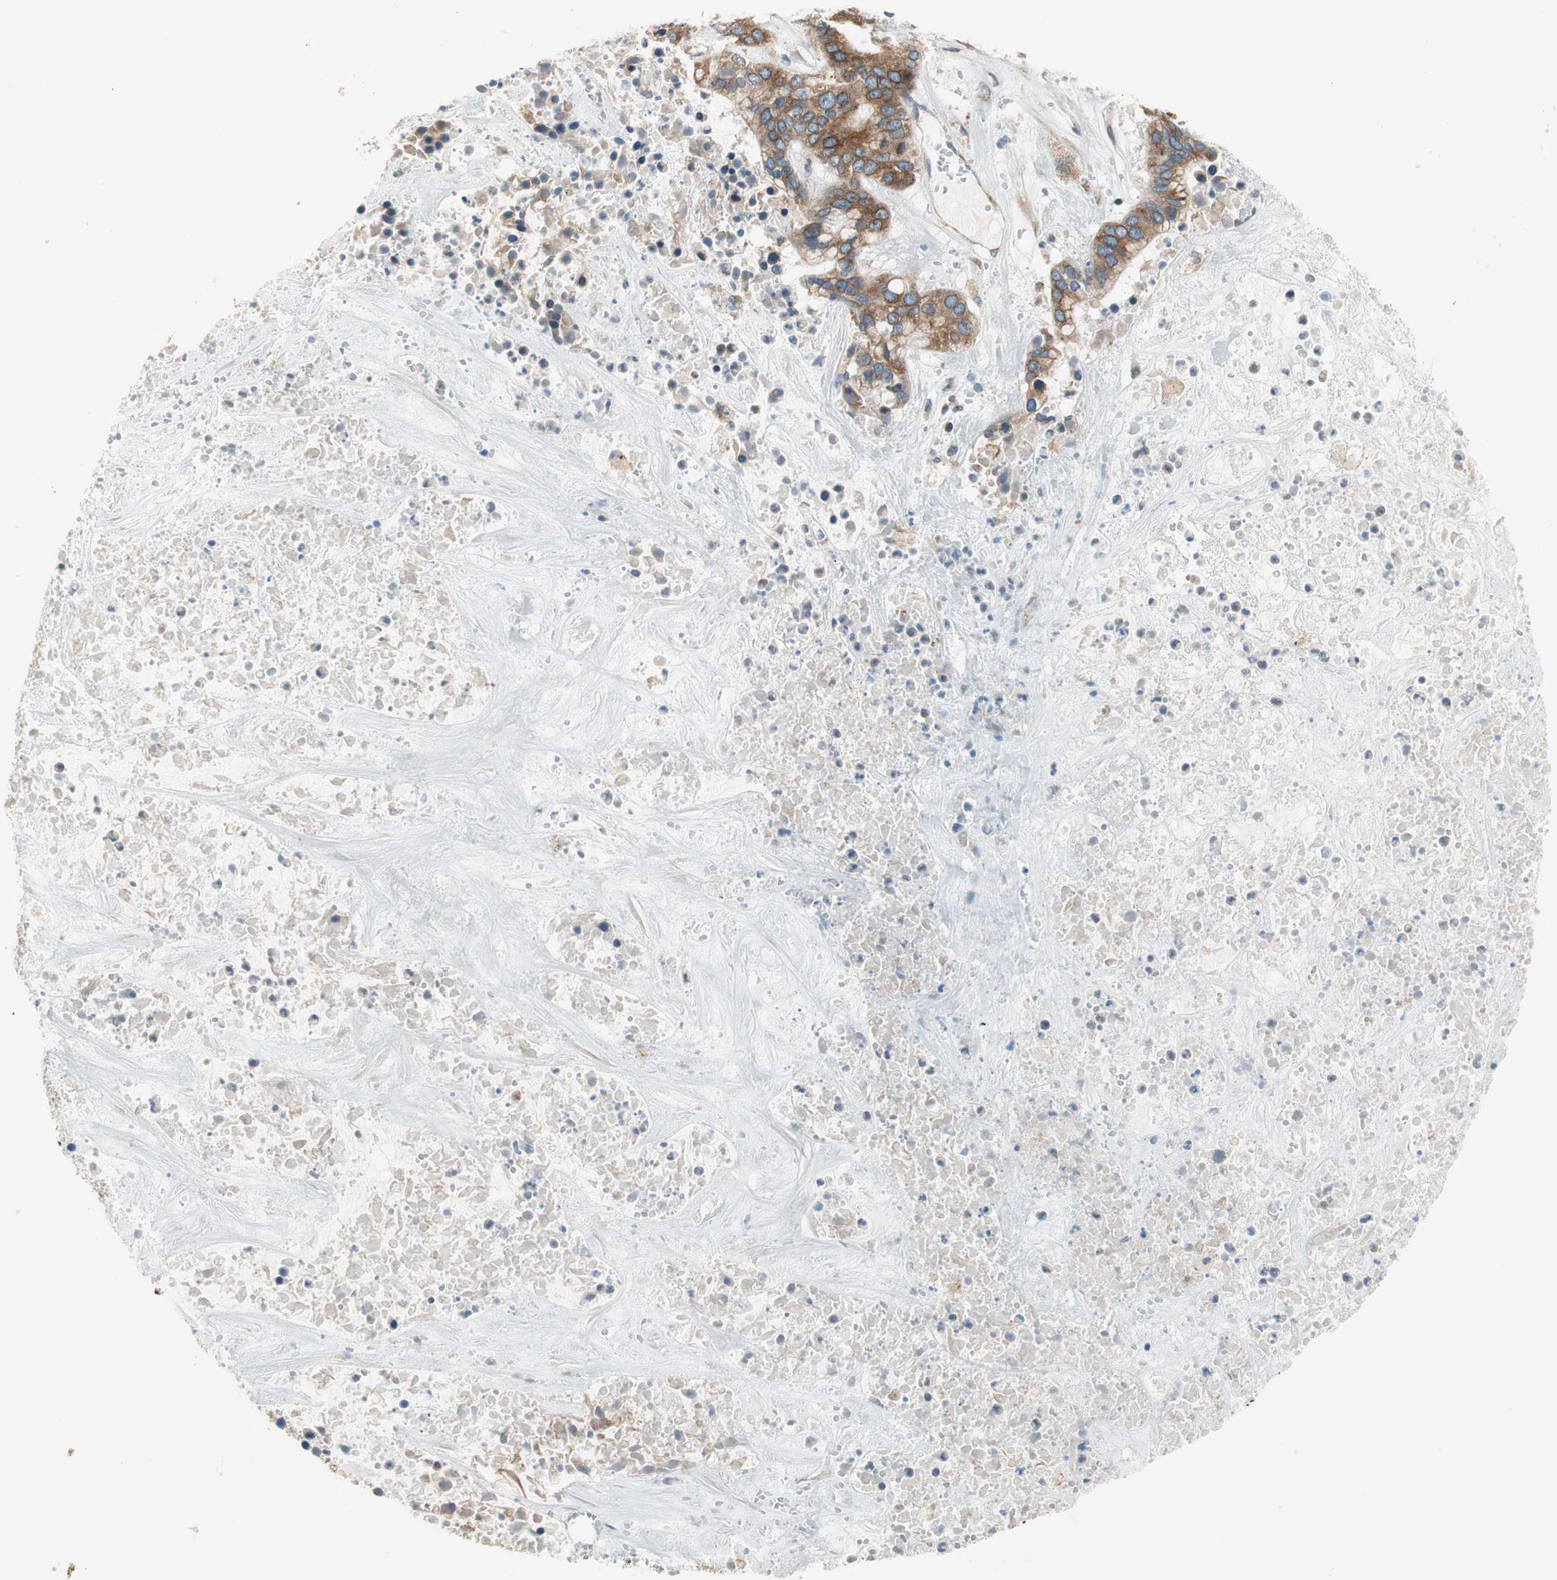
{"staining": {"intensity": "strong", "quantity": ">75%", "location": "cytoplasmic/membranous"}, "tissue": "liver cancer", "cell_type": "Tumor cells", "image_type": "cancer", "snomed": [{"axis": "morphology", "description": "Cholangiocarcinoma"}, {"axis": "topography", "description": "Liver"}], "caption": "Immunohistochemistry micrograph of human liver cholangiocarcinoma stained for a protein (brown), which shows high levels of strong cytoplasmic/membranous positivity in approximately >75% of tumor cells.", "gene": "CLCC1", "patient": {"sex": "female", "age": 65}}